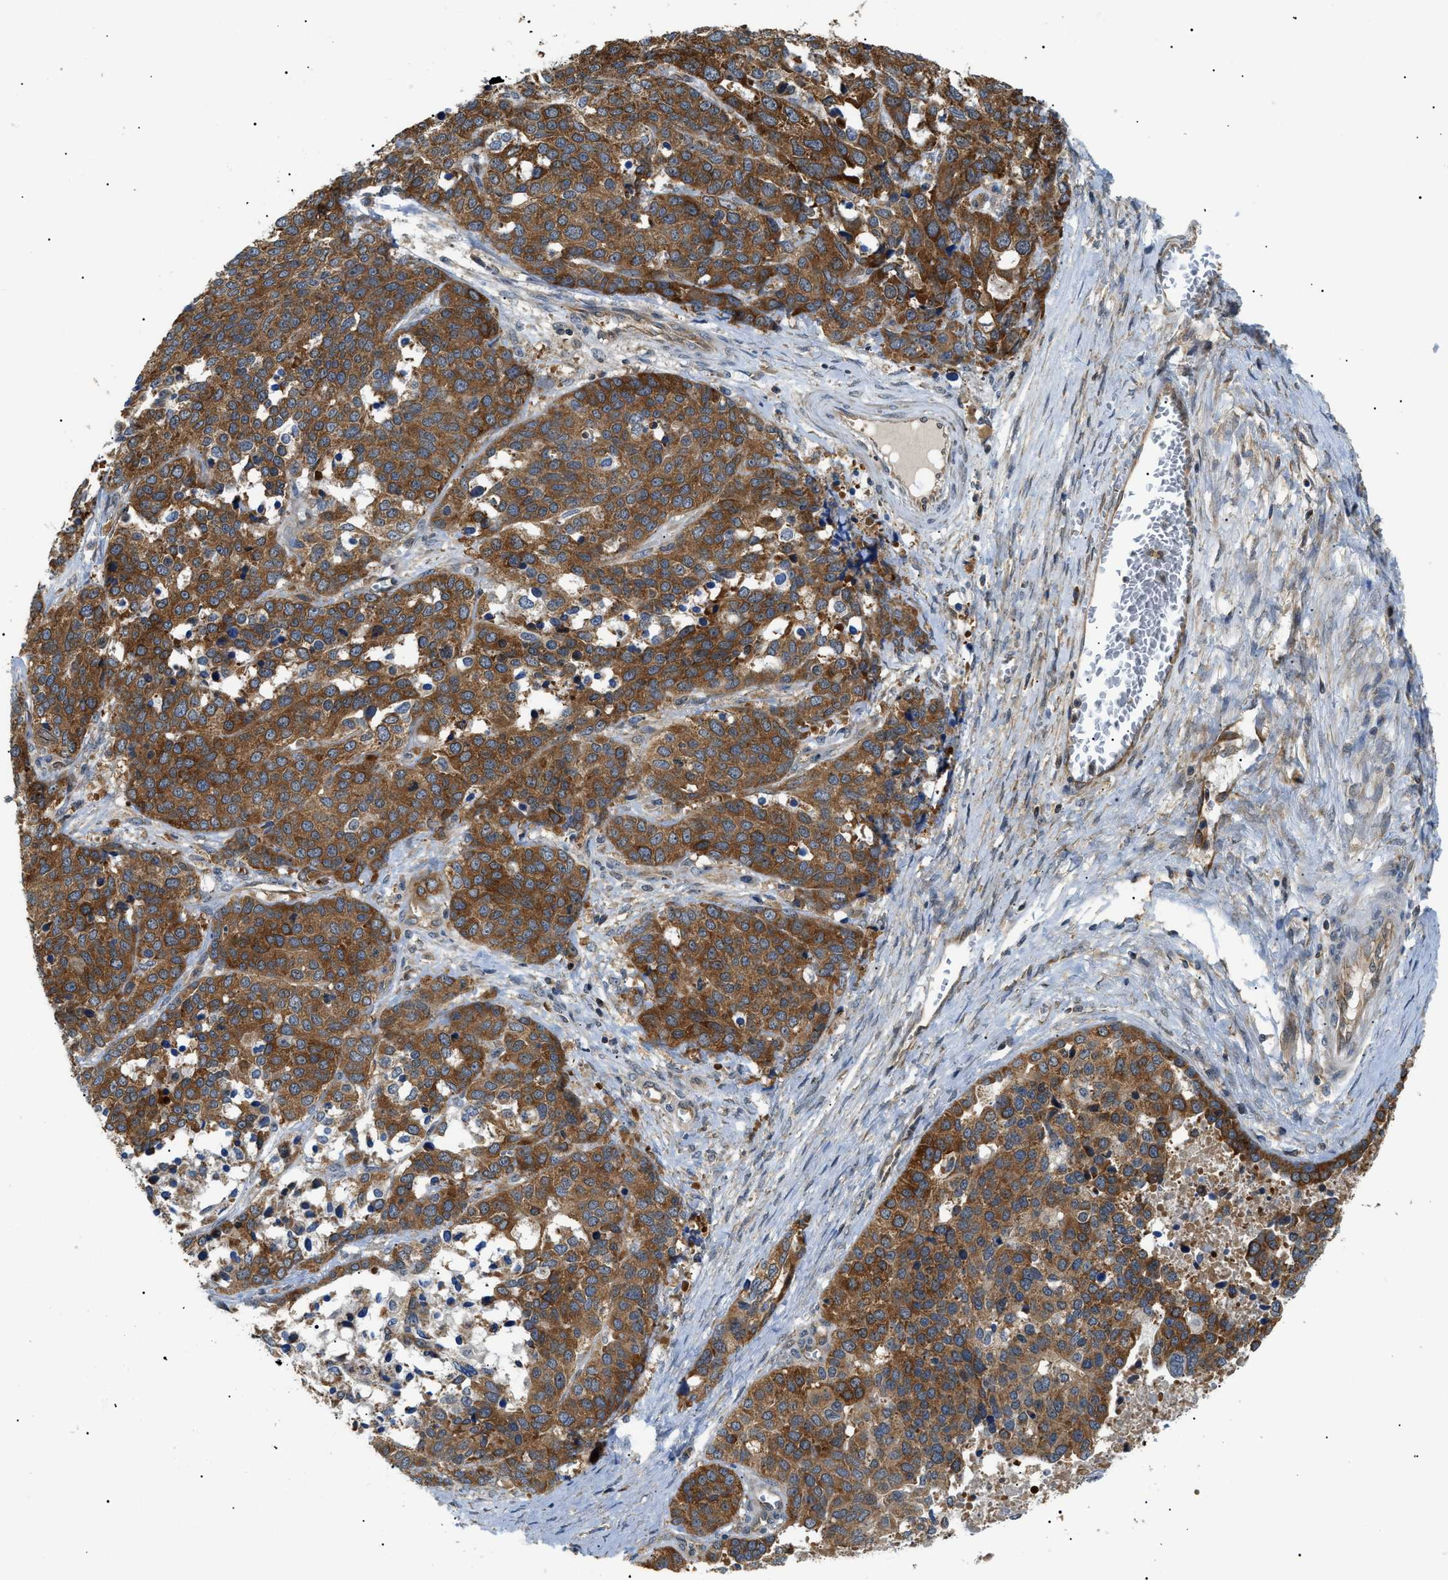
{"staining": {"intensity": "moderate", "quantity": ">75%", "location": "cytoplasmic/membranous"}, "tissue": "ovarian cancer", "cell_type": "Tumor cells", "image_type": "cancer", "snomed": [{"axis": "morphology", "description": "Cystadenocarcinoma, serous, NOS"}, {"axis": "topography", "description": "Ovary"}], "caption": "Moderate cytoplasmic/membranous staining is appreciated in approximately >75% of tumor cells in ovarian serous cystadenocarcinoma.", "gene": "SRPK1", "patient": {"sex": "female", "age": 44}}